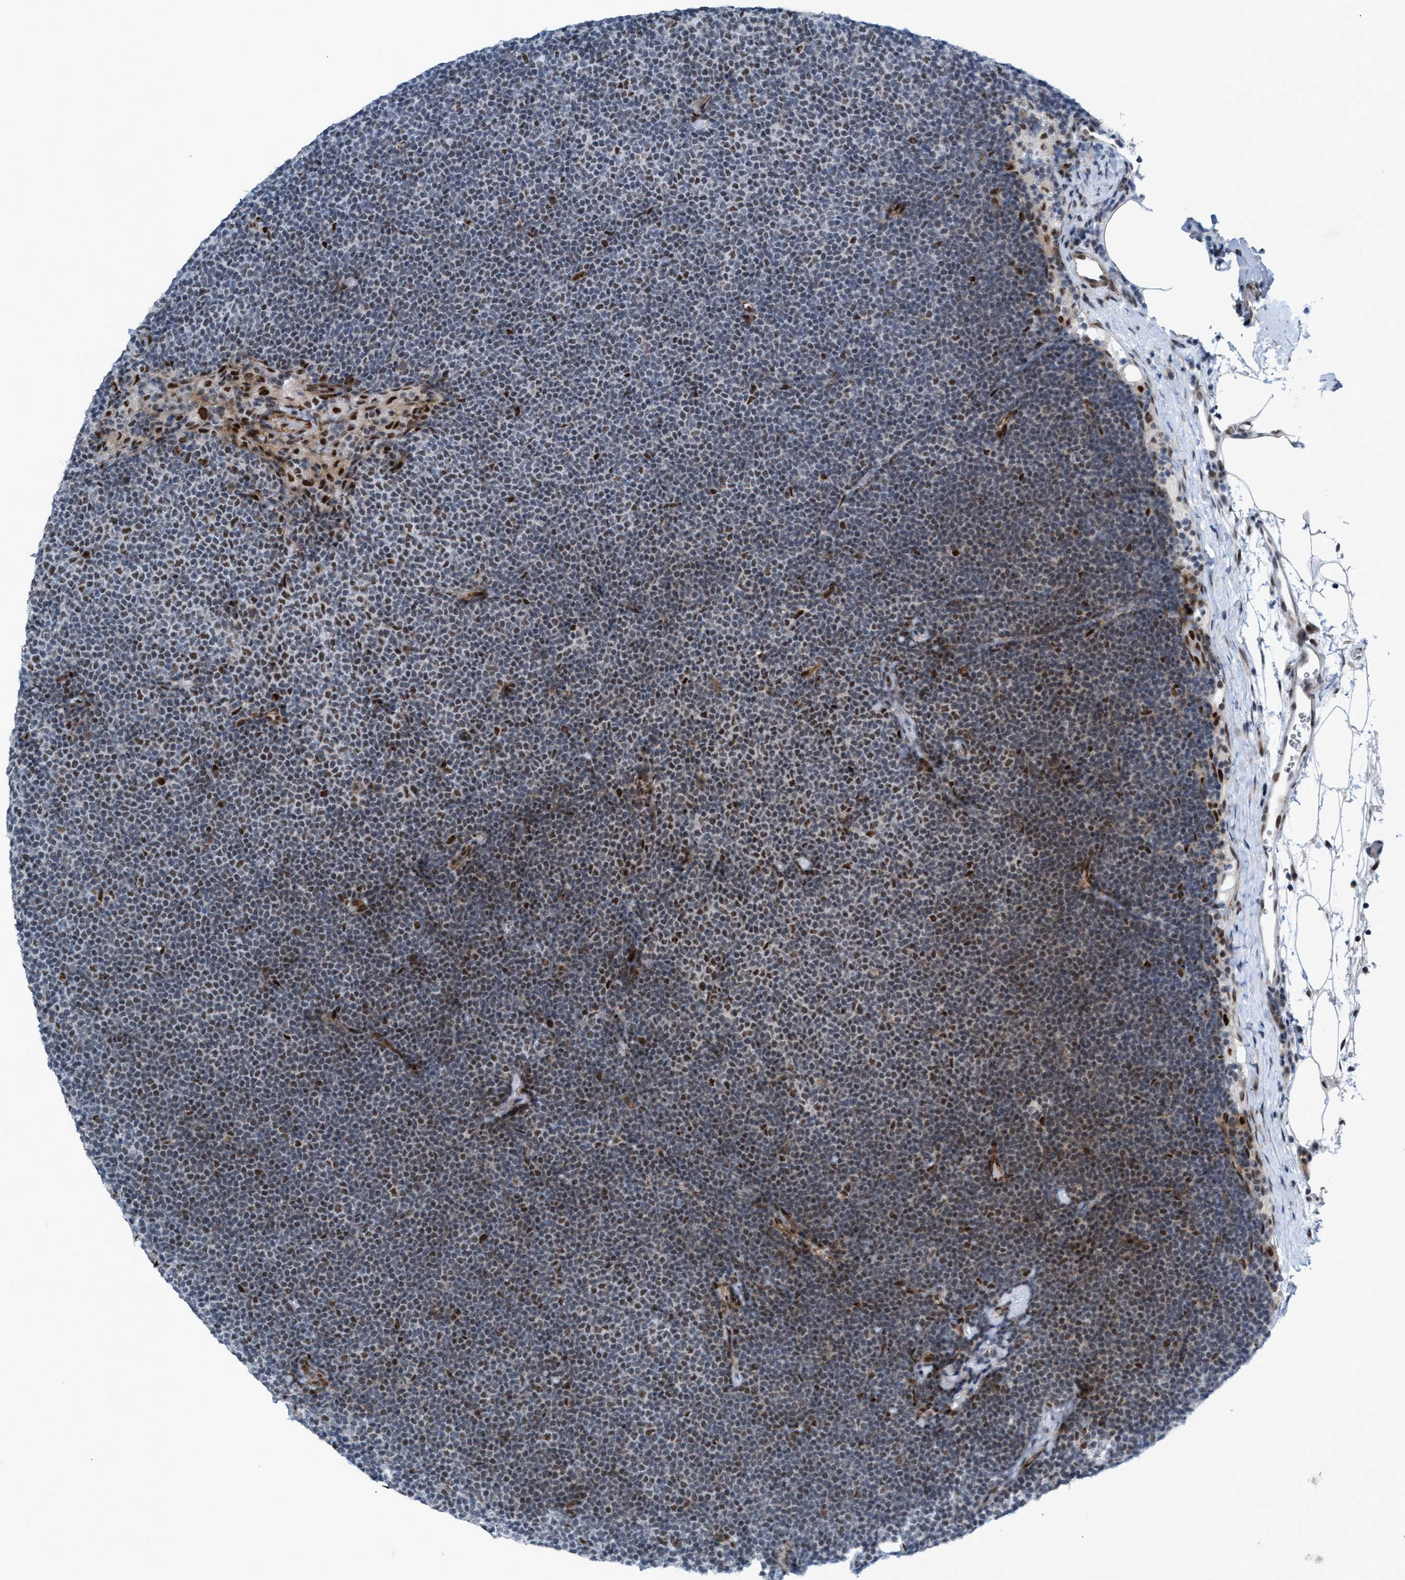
{"staining": {"intensity": "moderate", "quantity": "<25%", "location": "nuclear"}, "tissue": "lymphoma", "cell_type": "Tumor cells", "image_type": "cancer", "snomed": [{"axis": "morphology", "description": "Malignant lymphoma, non-Hodgkin's type, Low grade"}, {"axis": "topography", "description": "Lymph node"}], "caption": "Tumor cells show moderate nuclear staining in approximately <25% of cells in malignant lymphoma, non-Hodgkin's type (low-grade).", "gene": "CWC27", "patient": {"sex": "female", "age": 53}}